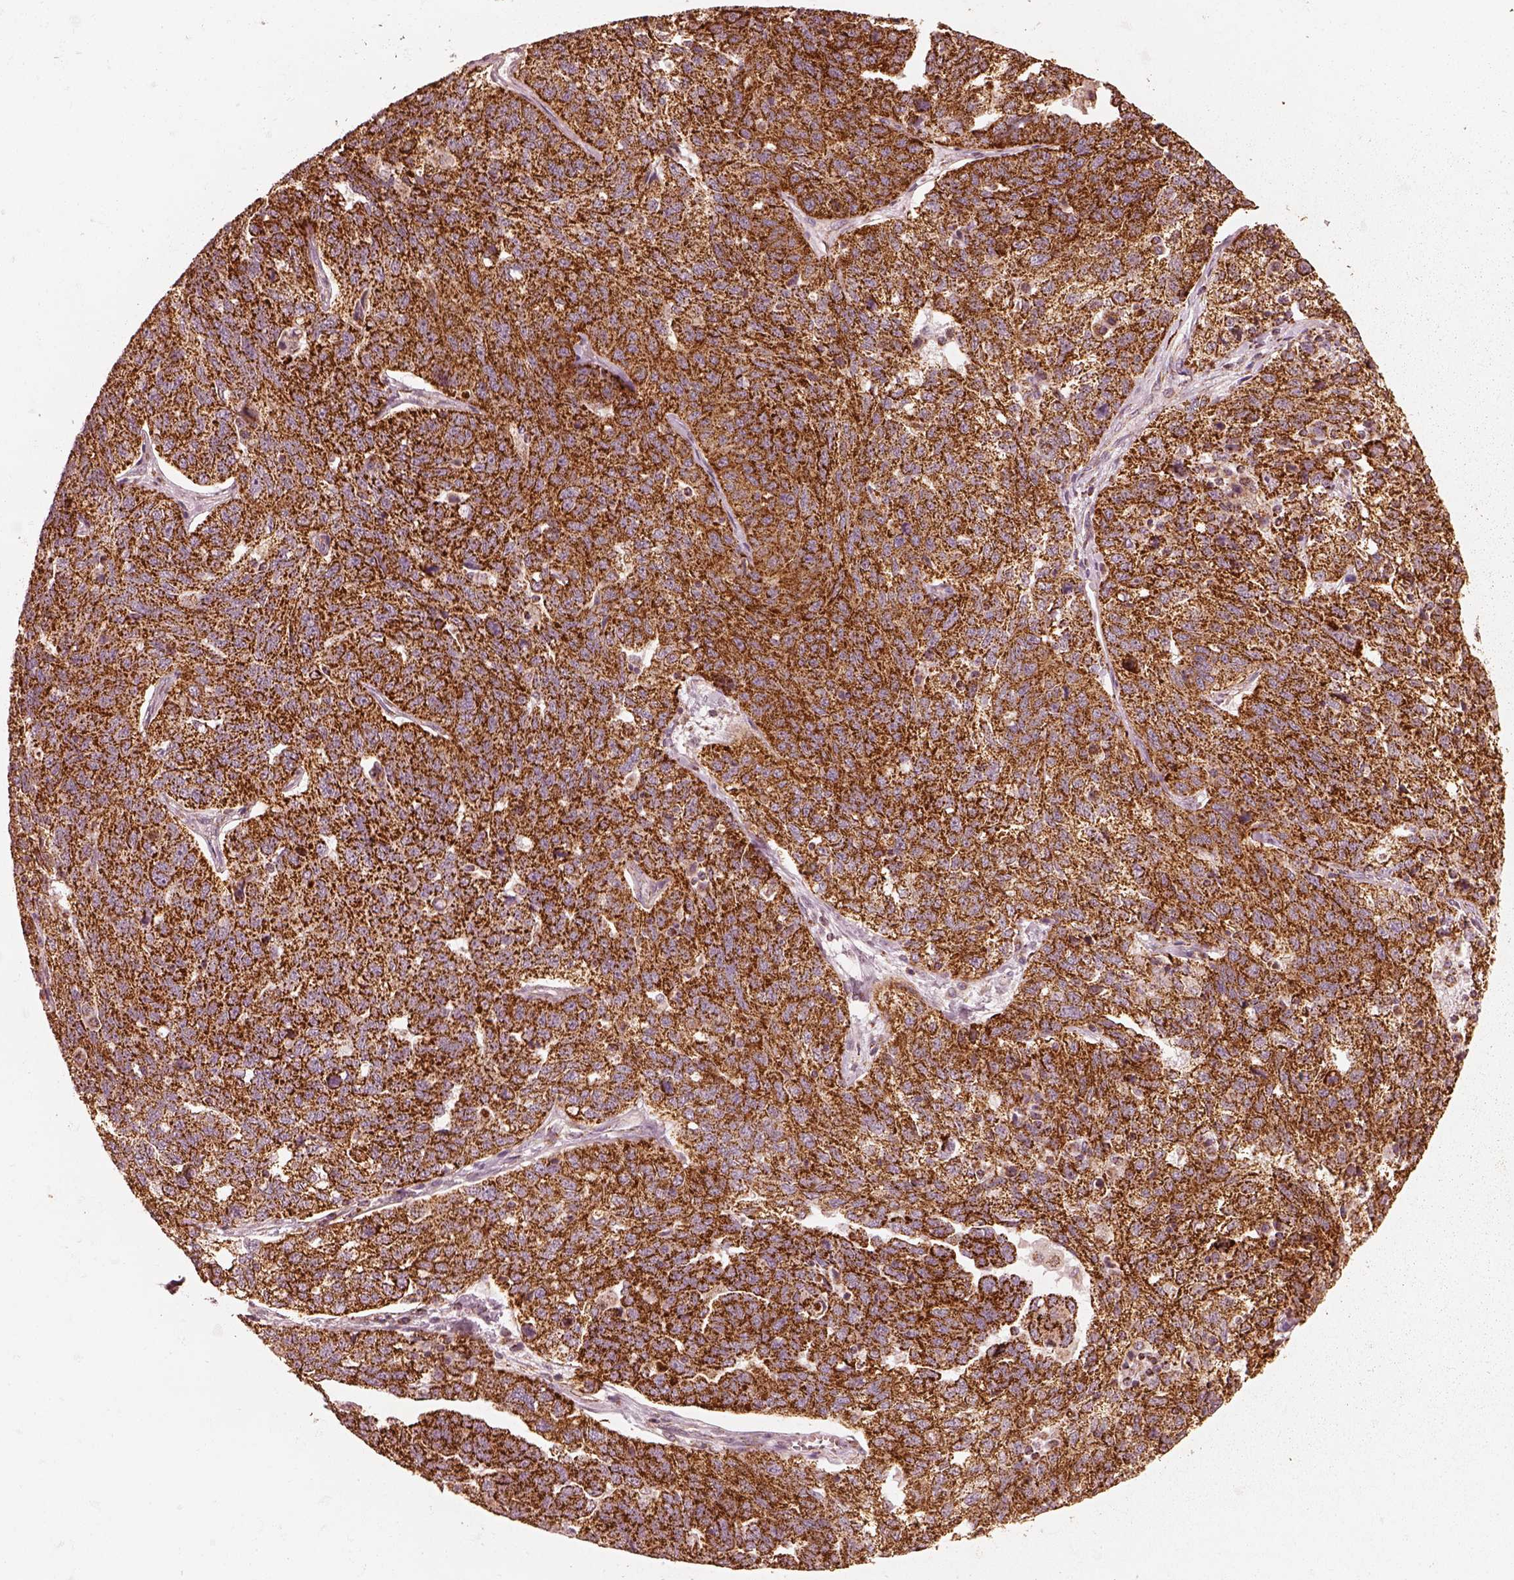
{"staining": {"intensity": "strong", "quantity": ">75%", "location": "cytoplasmic/membranous"}, "tissue": "ovarian cancer", "cell_type": "Tumor cells", "image_type": "cancer", "snomed": [{"axis": "morphology", "description": "Cystadenocarcinoma, serous, NOS"}, {"axis": "topography", "description": "Ovary"}], "caption": "Protein expression analysis of human ovarian serous cystadenocarcinoma reveals strong cytoplasmic/membranous expression in approximately >75% of tumor cells. The protein is shown in brown color, while the nuclei are stained blue.", "gene": "ENTPD6", "patient": {"sex": "female", "age": 71}}